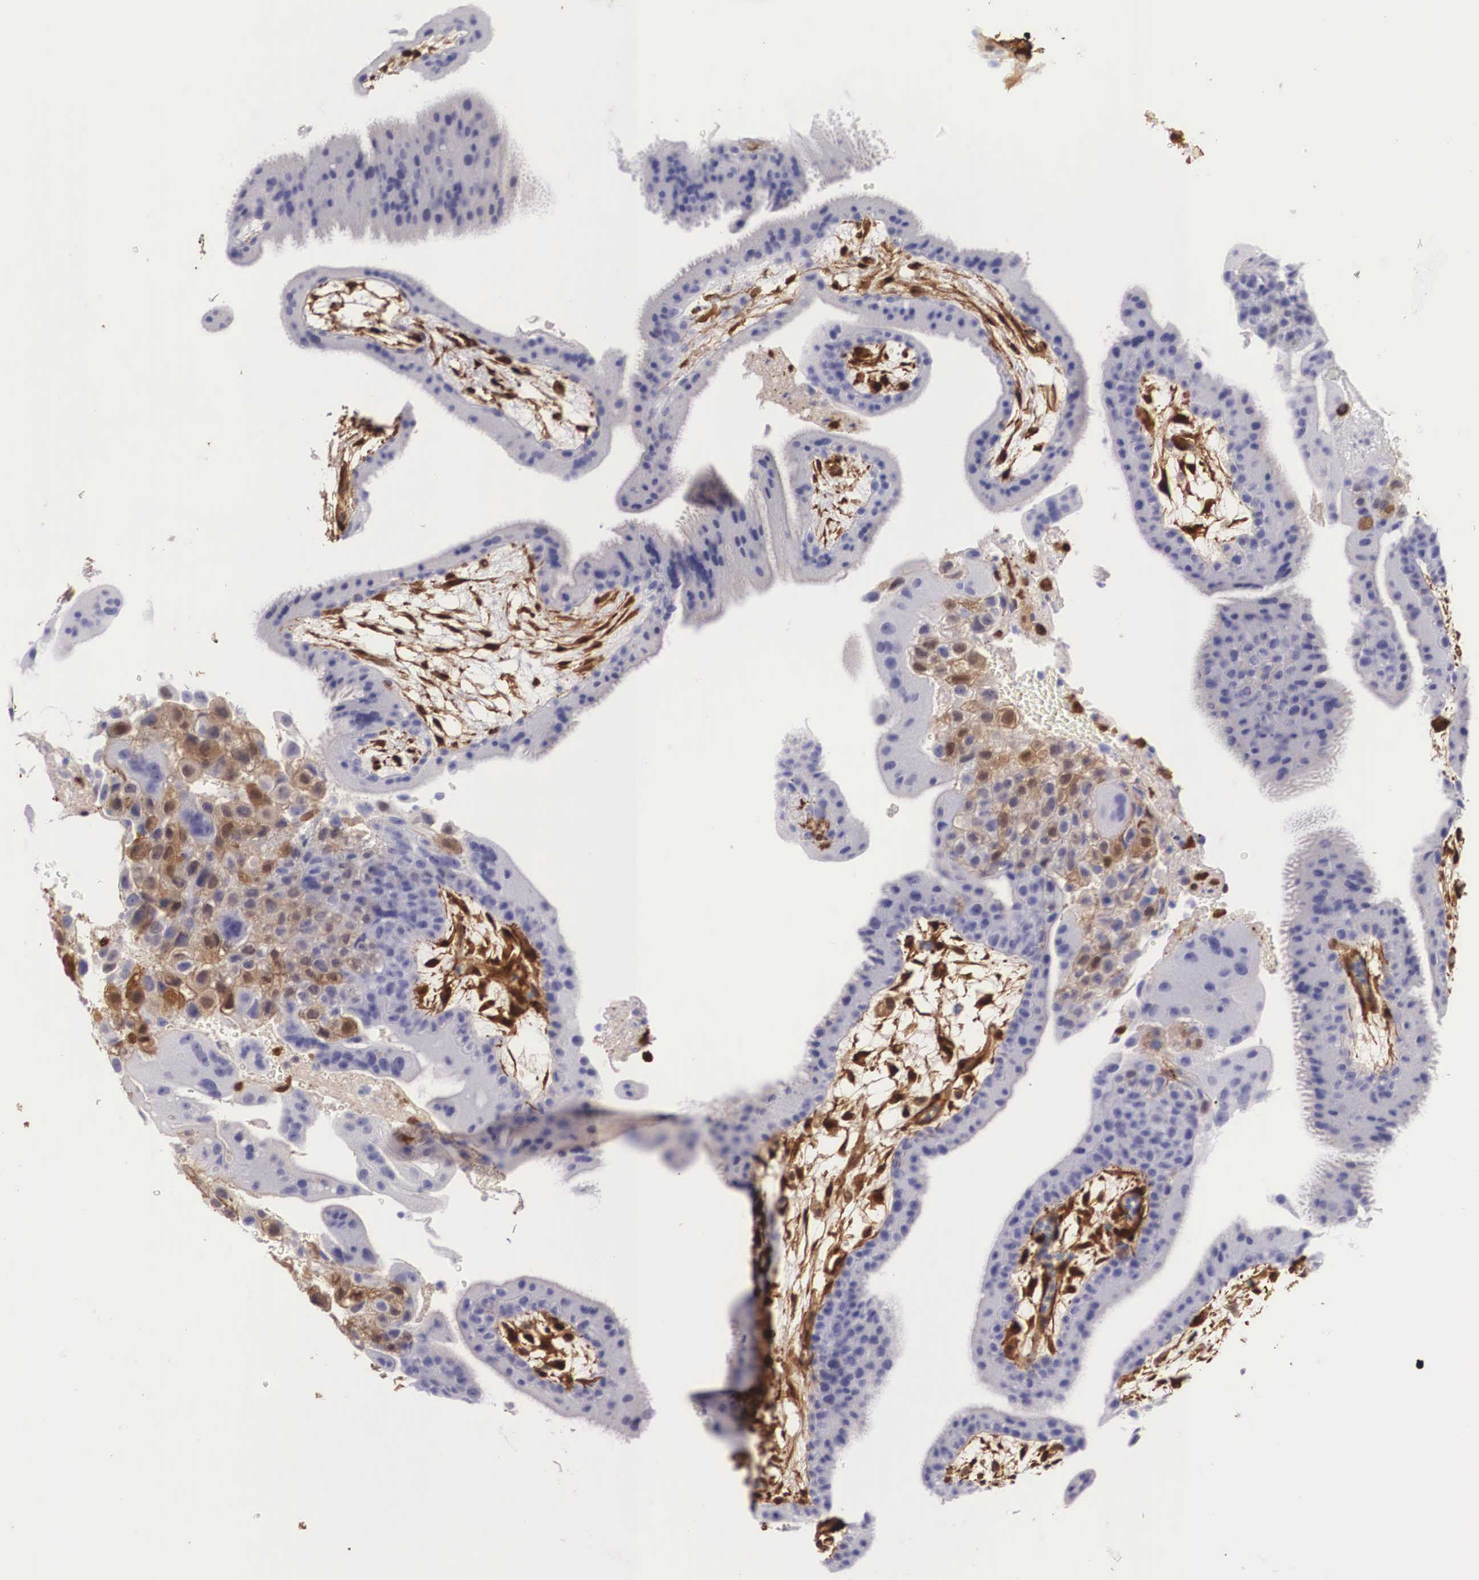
{"staining": {"intensity": "moderate", "quantity": "25%-75%", "location": "cytoplasmic/membranous"}, "tissue": "placenta", "cell_type": "Decidual cells", "image_type": "normal", "snomed": [{"axis": "morphology", "description": "Normal tissue, NOS"}, {"axis": "topography", "description": "Placenta"}], "caption": "Decidual cells show moderate cytoplasmic/membranous expression in approximately 25%-75% of cells in benign placenta.", "gene": "LGALS1", "patient": {"sex": "female", "age": 19}}